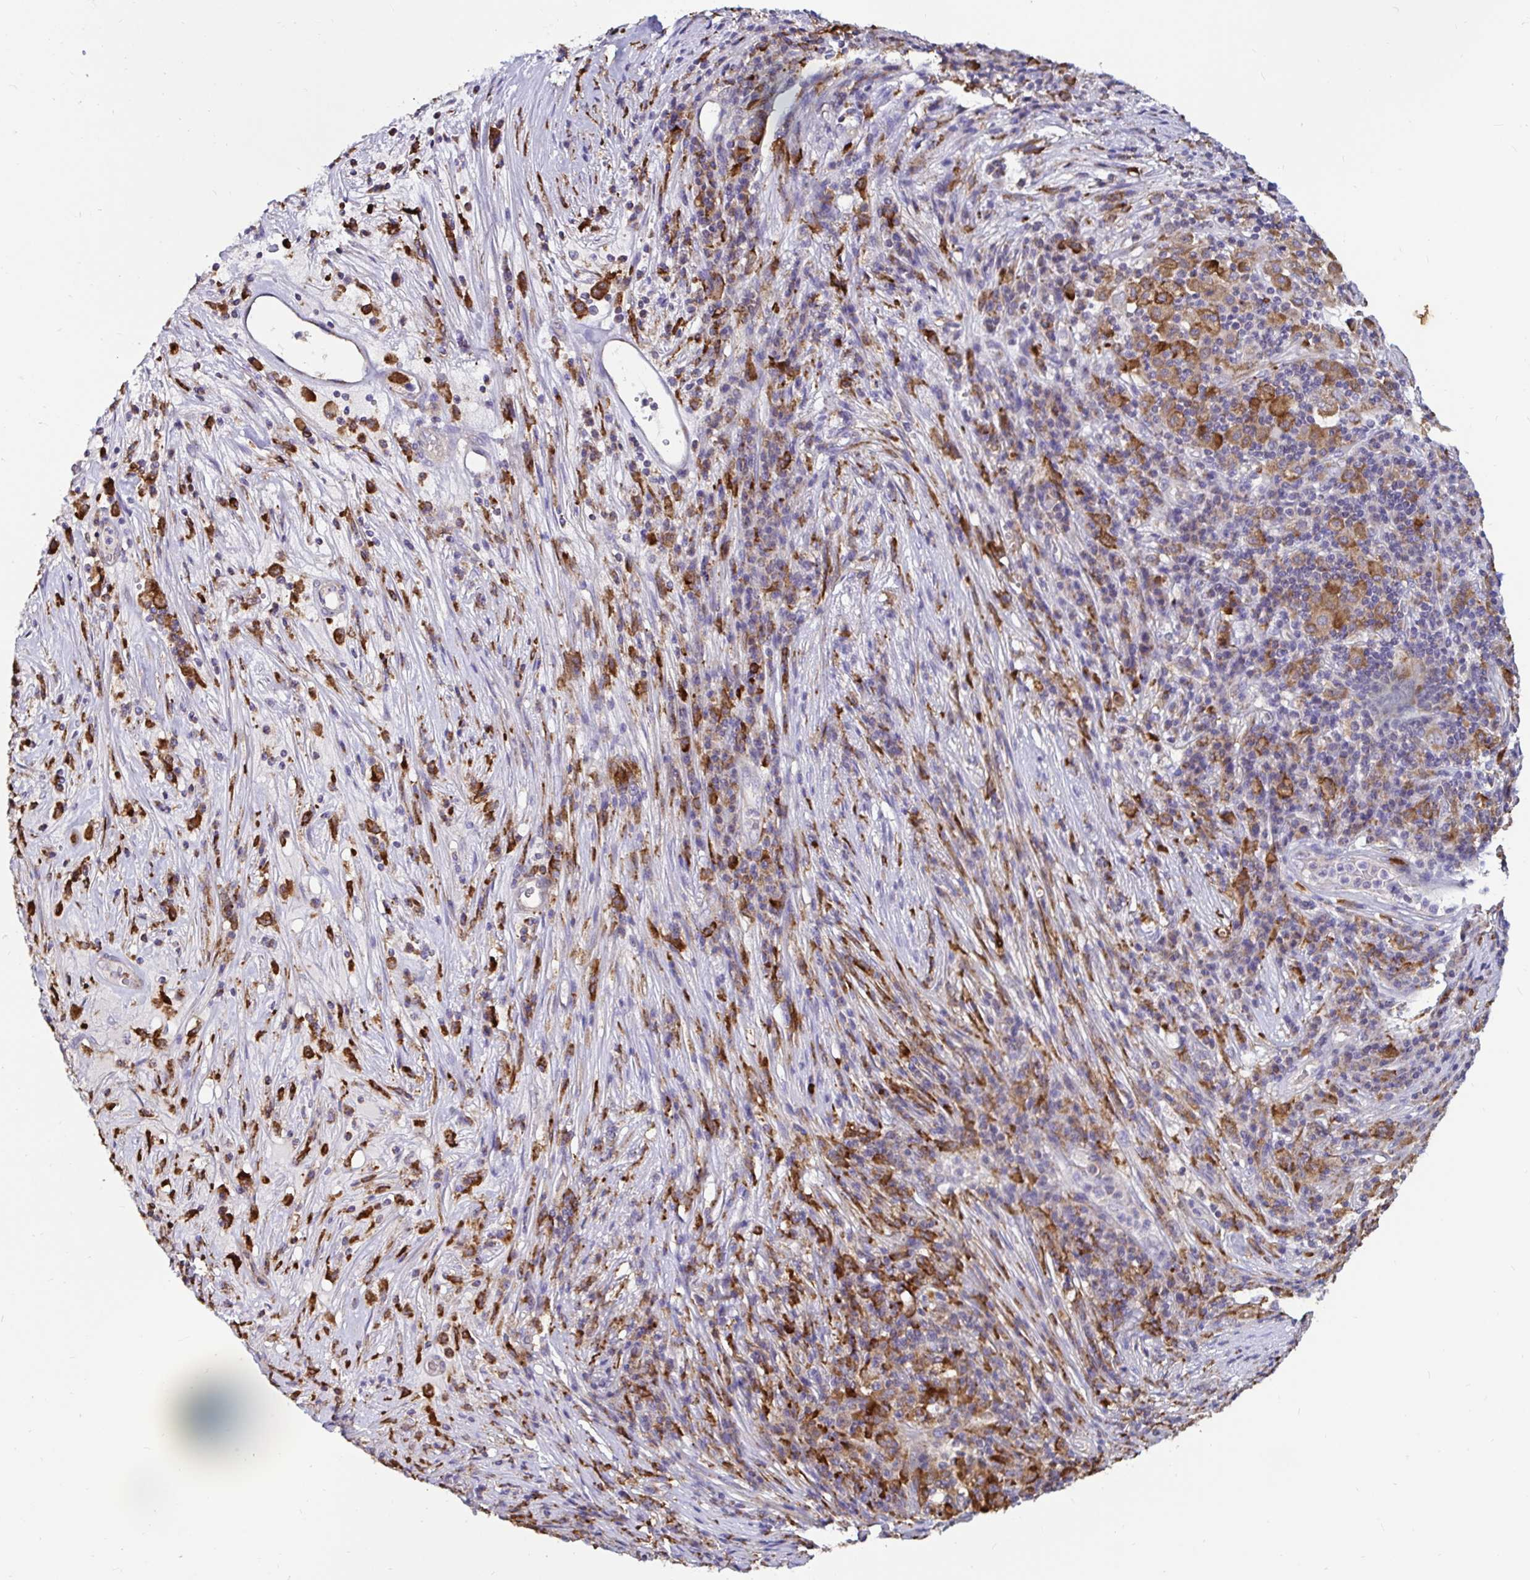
{"staining": {"intensity": "moderate", "quantity": ">75%", "location": "cytoplasmic/membranous"}, "tissue": "pancreatic cancer", "cell_type": "Tumor cells", "image_type": "cancer", "snomed": [{"axis": "morphology", "description": "Adenocarcinoma, NOS"}, {"axis": "topography", "description": "Pancreas"}], "caption": "Pancreatic adenocarcinoma tissue shows moderate cytoplasmic/membranous expression in approximately >75% of tumor cells (DAB (3,3'-diaminobenzidine) IHC, brown staining for protein, blue staining for nuclei).", "gene": "MSR1", "patient": {"sex": "male", "age": 63}}